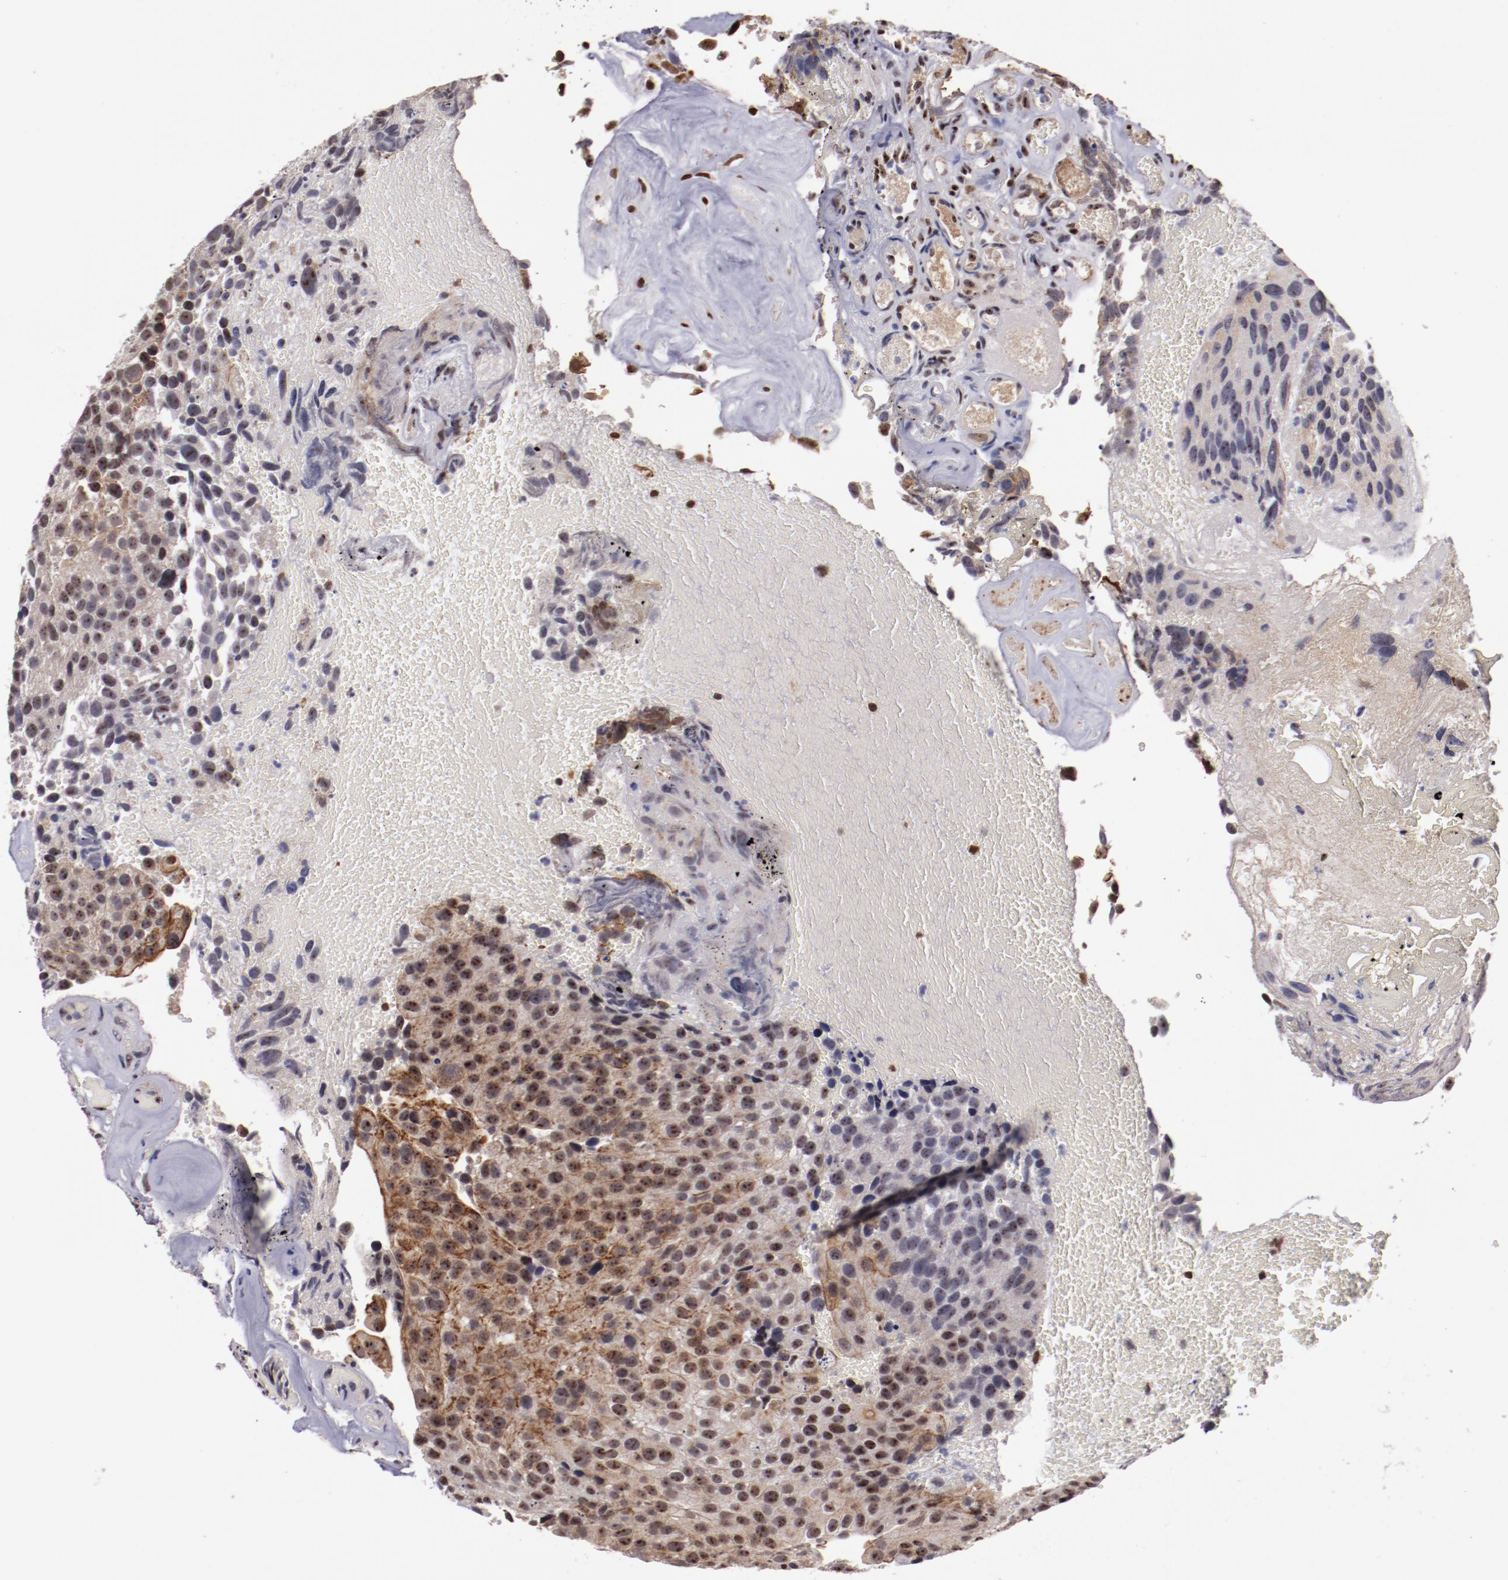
{"staining": {"intensity": "moderate", "quantity": ">75%", "location": "cytoplasmic/membranous,nuclear"}, "tissue": "urothelial cancer", "cell_type": "Tumor cells", "image_type": "cancer", "snomed": [{"axis": "morphology", "description": "Urothelial carcinoma, High grade"}, {"axis": "topography", "description": "Urinary bladder"}], "caption": "Tumor cells demonstrate medium levels of moderate cytoplasmic/membranous and nuclear positivity in about >75% of cells in human urothelial carcinoma (high-grade).", "gene": "DDX24", "patient": {"sex": "male", "age": 72}}